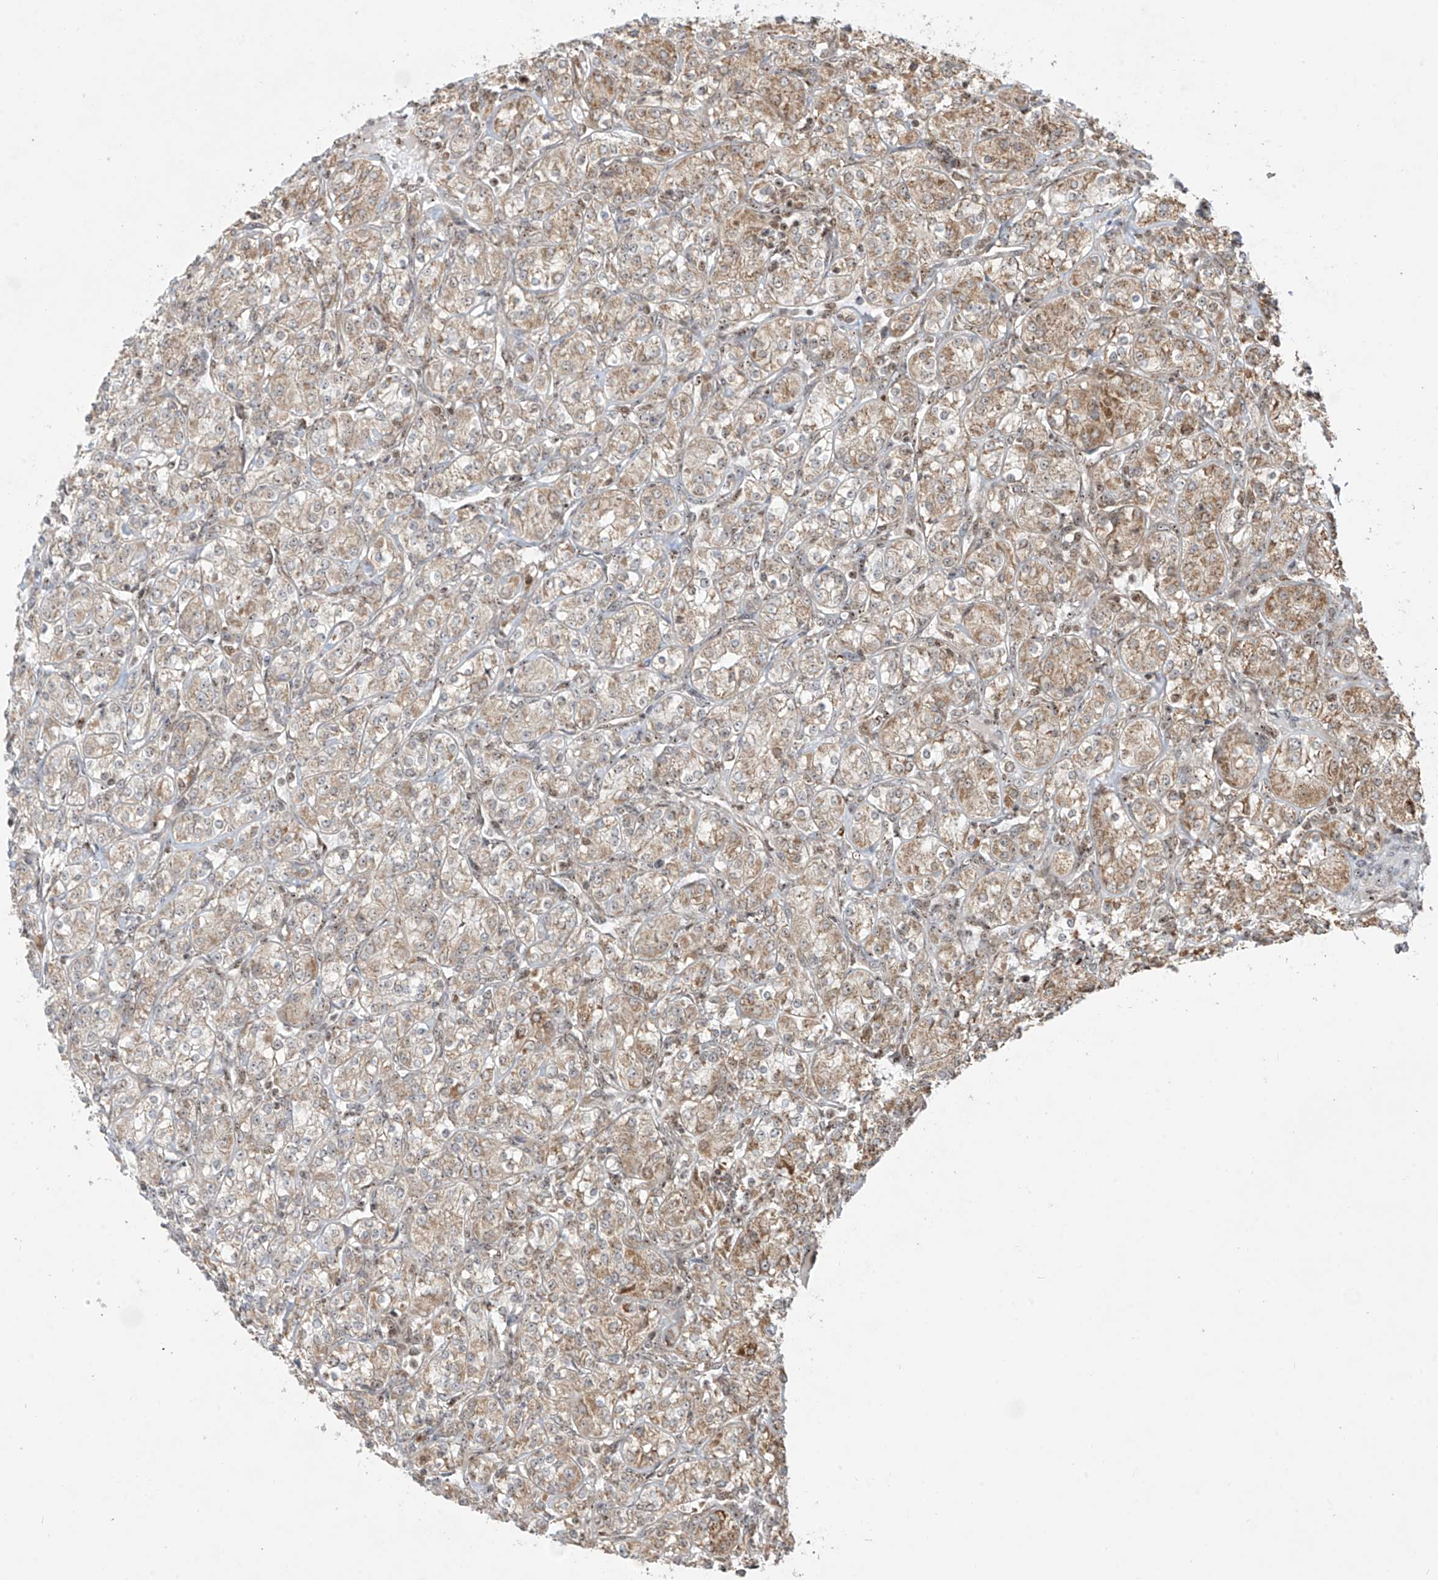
{"staining": {"intensity": "weak", "quantity": ">75%", "location": "cytoplasmic/membranous"}, "tissue": "renal cancer", "cell_type": "Tumor cells", "image_type": "cancer", "snomed": [{"axis": "morphology", "description": "Adenocarcinoma, NOS"}, {"axis": "topography", "description": "Kidney"}], "caption": "Immunohistochemistry (IHC) staining of renal cancer (adenocarcinoma), which exhibits low levels of weak cytoplasmic/membranous staining in approximately >75% of tumor cells indicating weak cytoplasmic/membranous protein staining. The staining was performed using DAB (3,3'-diaminobenzidine) (brown) for protein detection and nuclei were counterstained in hematoxylin (blue).", "gene": "ZBTB8A", "patient": {"sex": "male", "age": 77}}